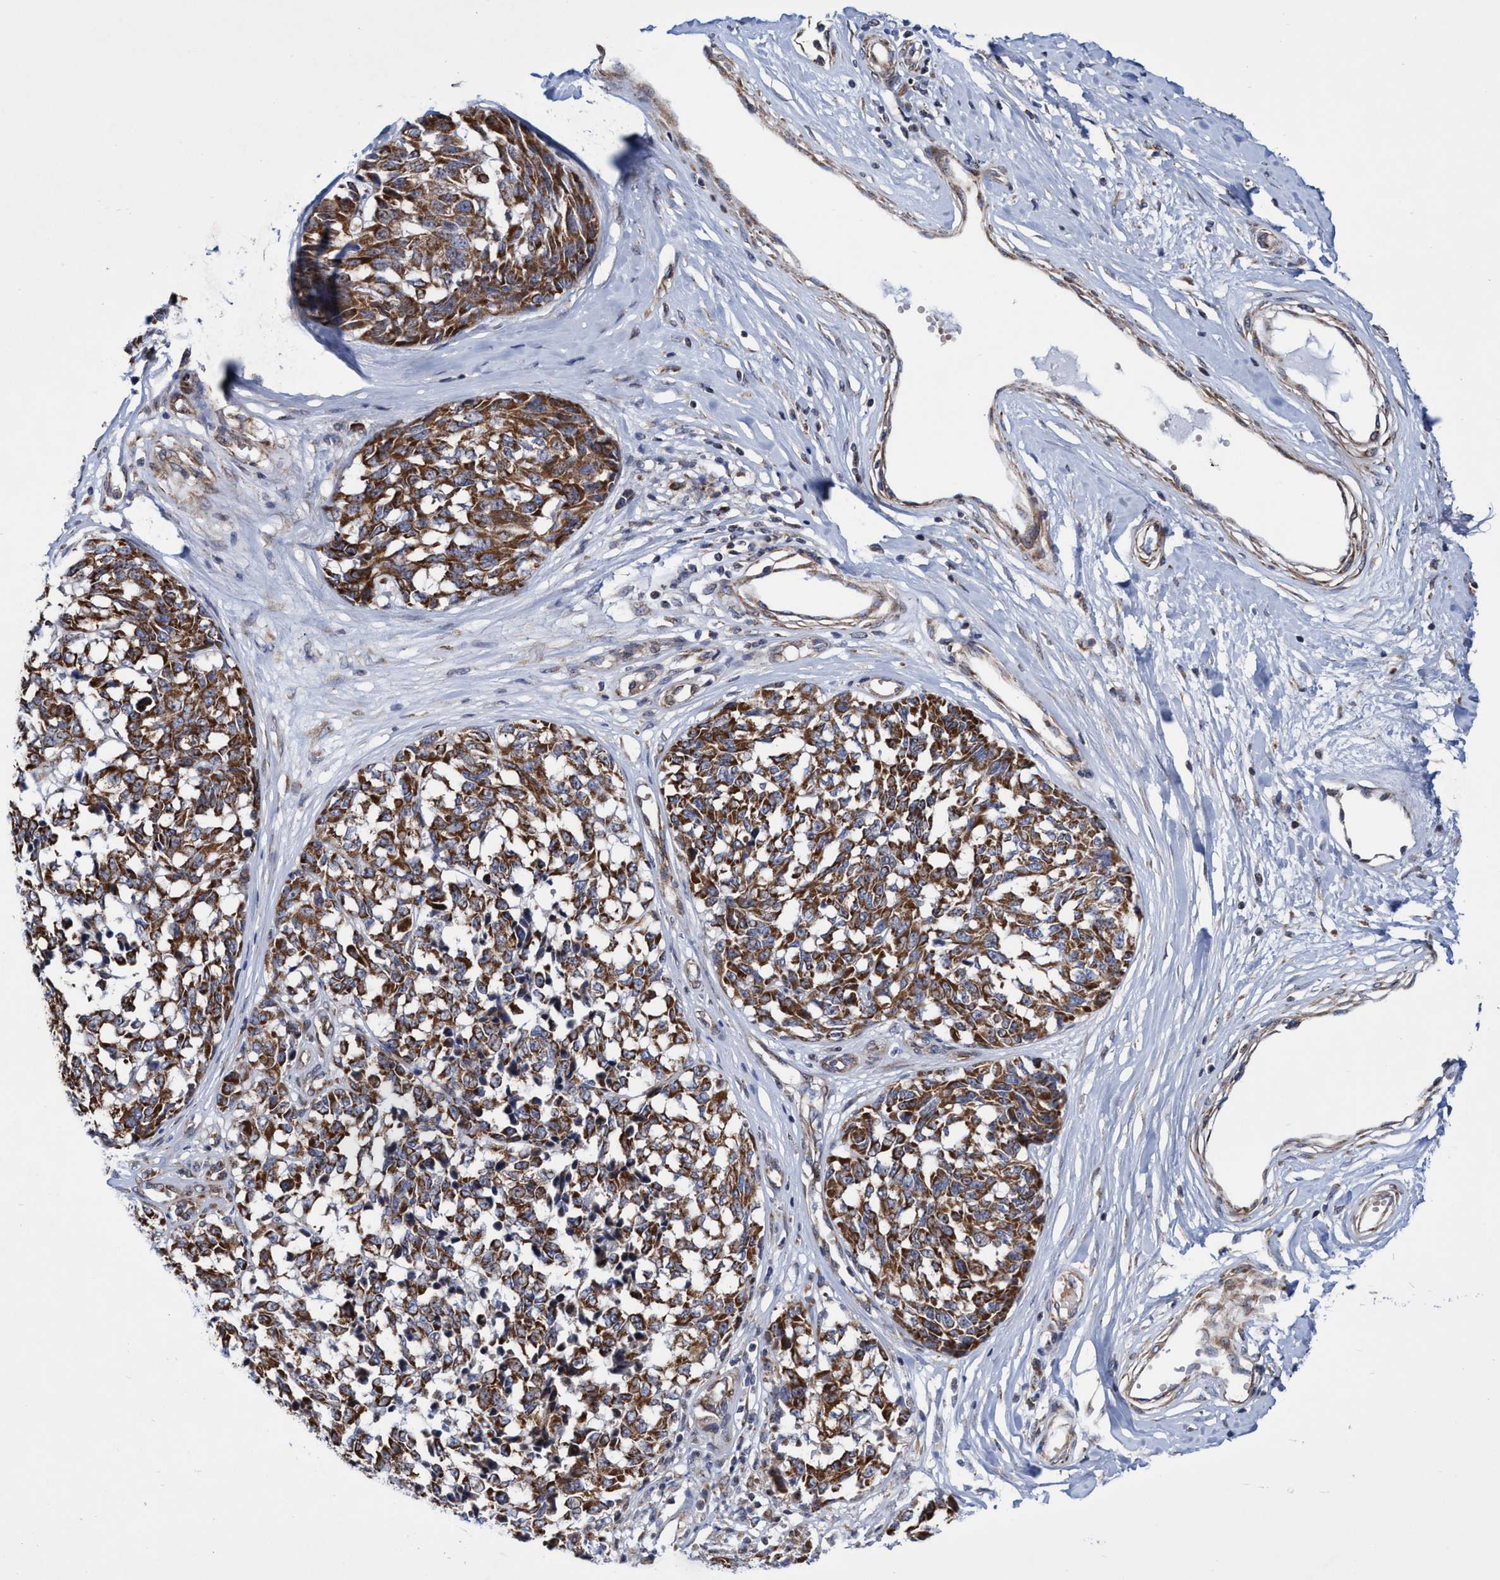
{"staining": {"intensity": "moderate", "quantity": ">75%", "location": "cytoplasmic/membranous"}, "tissue": "melanoma", "cell_type": "Tumor cells", "image_type": "cancer", "snomed": [{"axis": "morphology", "description": "Malignant melanoma, NOS"}, {"axis": "topography", "description": "Skin"}], "caption": "Melanoma was stained to show a protein in brown. There is medium levels of moderate cytoplasmic/membranous expression in approximately >75% of tumor cells.", "gene": "POLR1F", "patient": {"sex": "female", "age": 64}}